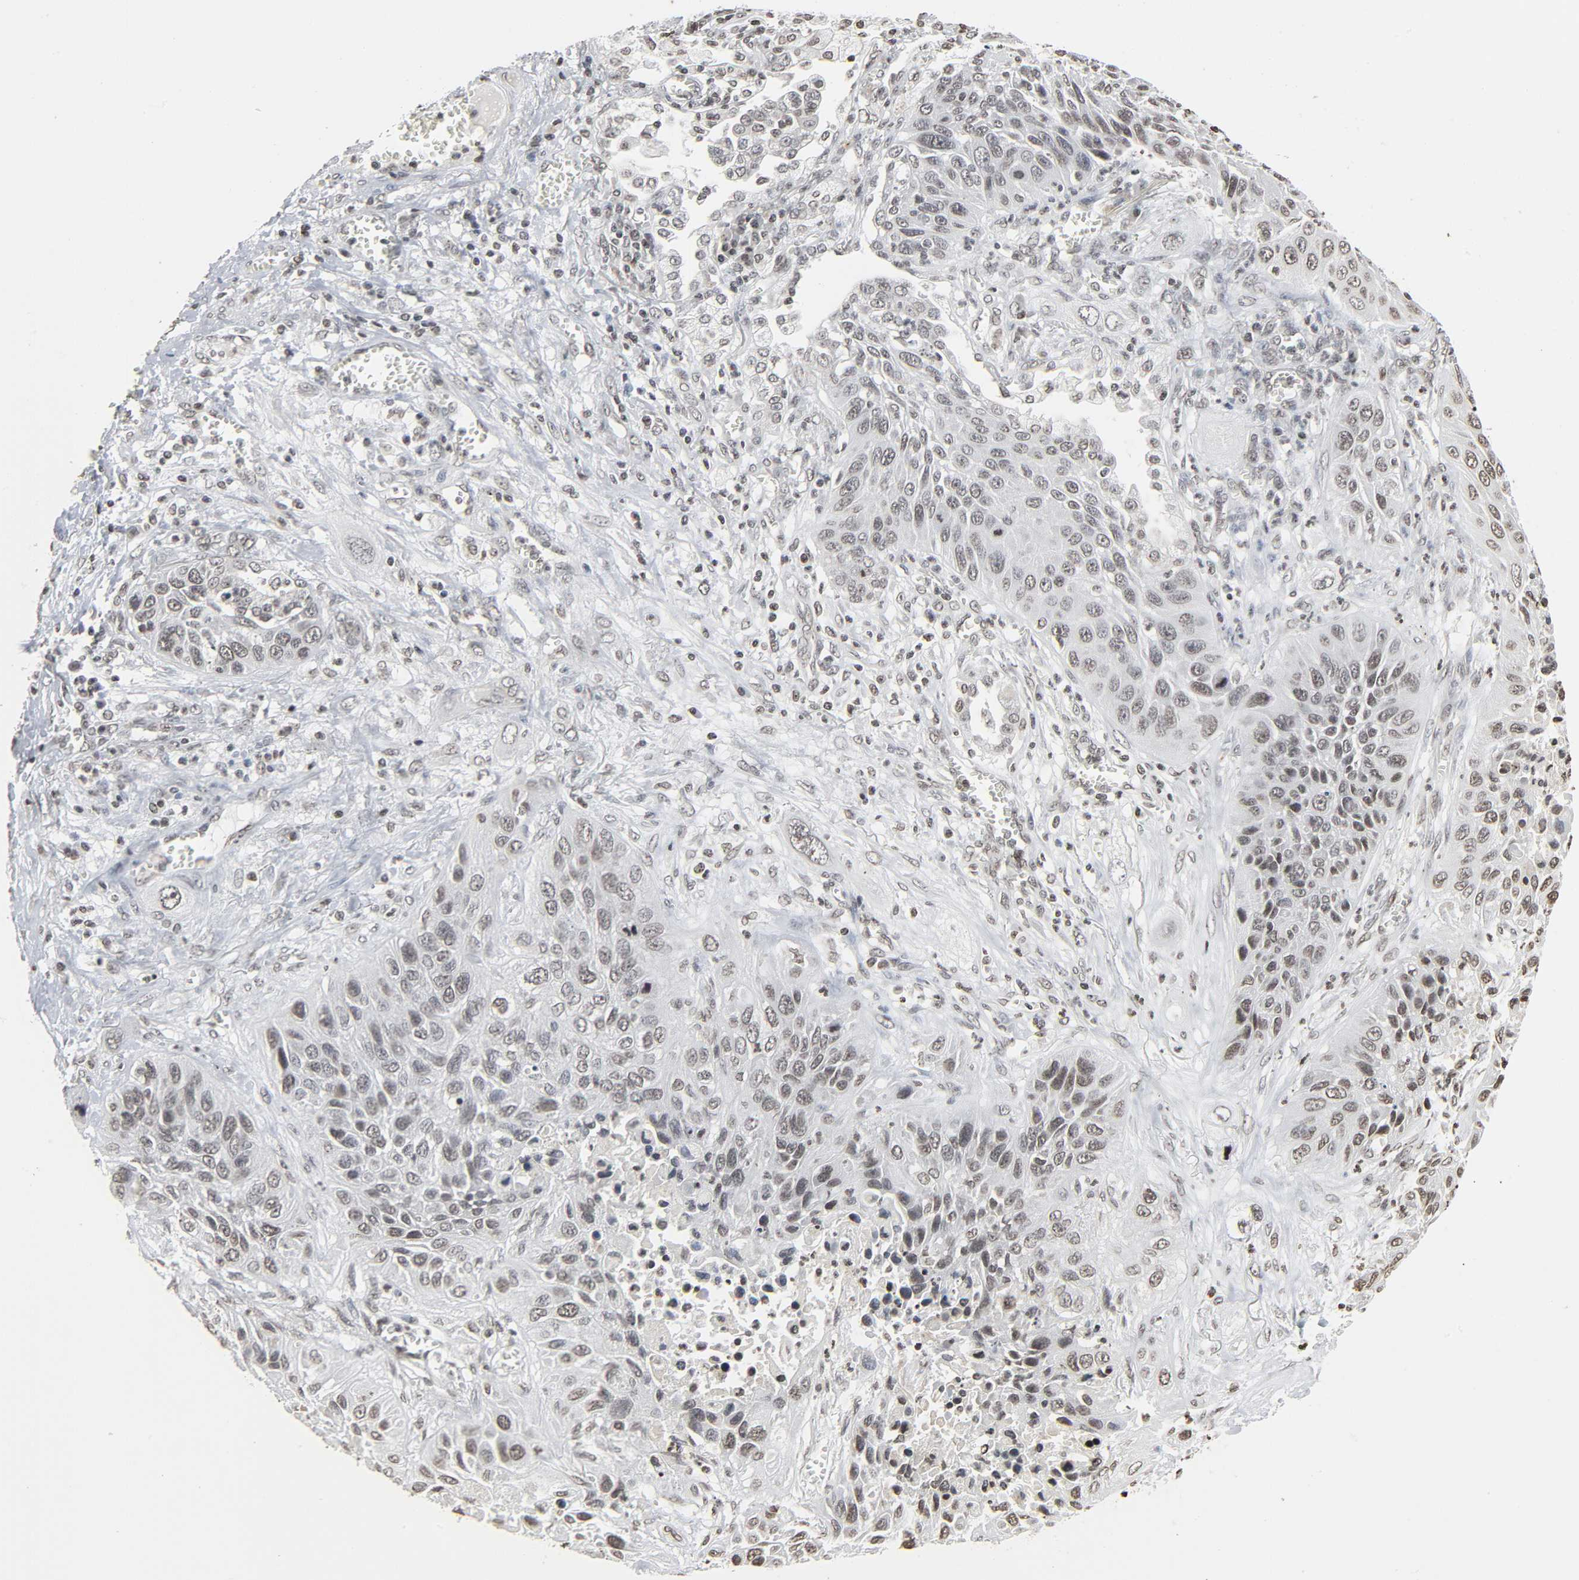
{"staining": {"intensity": "weak", "quantity": ">75%", "location": "nuclear"}, "tissue": "lung cancer", "cell_type": "Tumor cells", "image_type": "cancer", "snomed": [{"axis": "morphology", "description": "Squamous cell carcinoma, NOS"}, {"axis": "topography", "description": "Lung"}], "caption": "IHC histopathology image of lung cancer (squamous cell carcinoma) stained for a protein (brown), which reveals low levels of weak nuclear staining in approximately >75% of tumor cells.", "gene": "ELAVL1", "patient": {"sex": "female", "age": 76}}